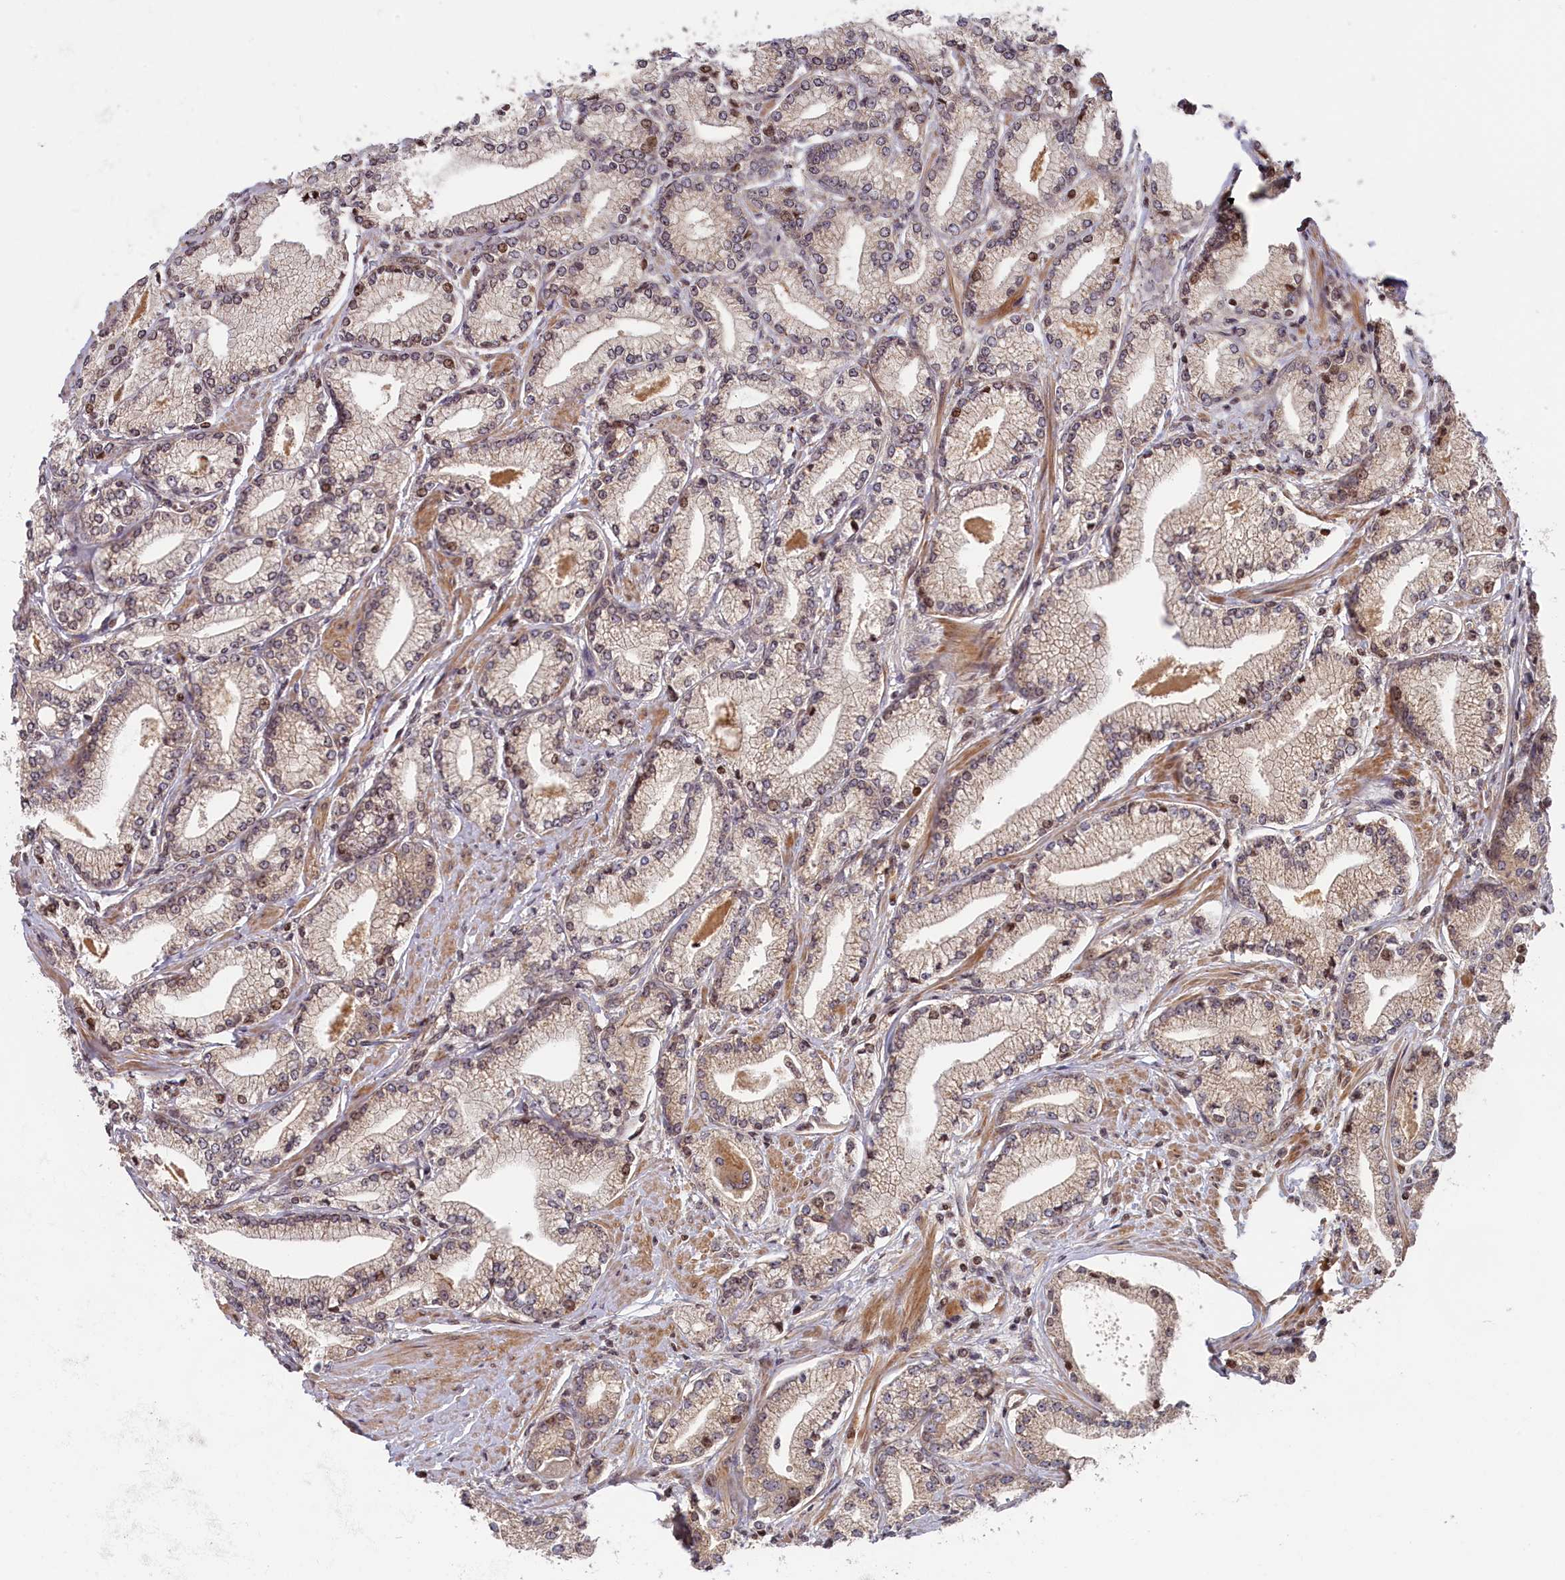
{"staining": {"intensity": "moderate", "quantity": "25%-75%", "location": "cytoplasmic/membranous"}, "tissue": "prostate cancer", "cell_type": "Tumor cells", "image_type": "cancer", "snomed": [{"axis": "morphology", "description": "Adenocarcinoma, High grade"}, {"axis": "topography", "description": "Prostate"}], "caption": "Human prostate cancer stained for a protein (brown) reveals moderate cytoplasmic/membranous positive positivity in about 25%-75% of tumor cells.", "gene": "CEP44", "patient": {"sex": "male", "age": 67}}